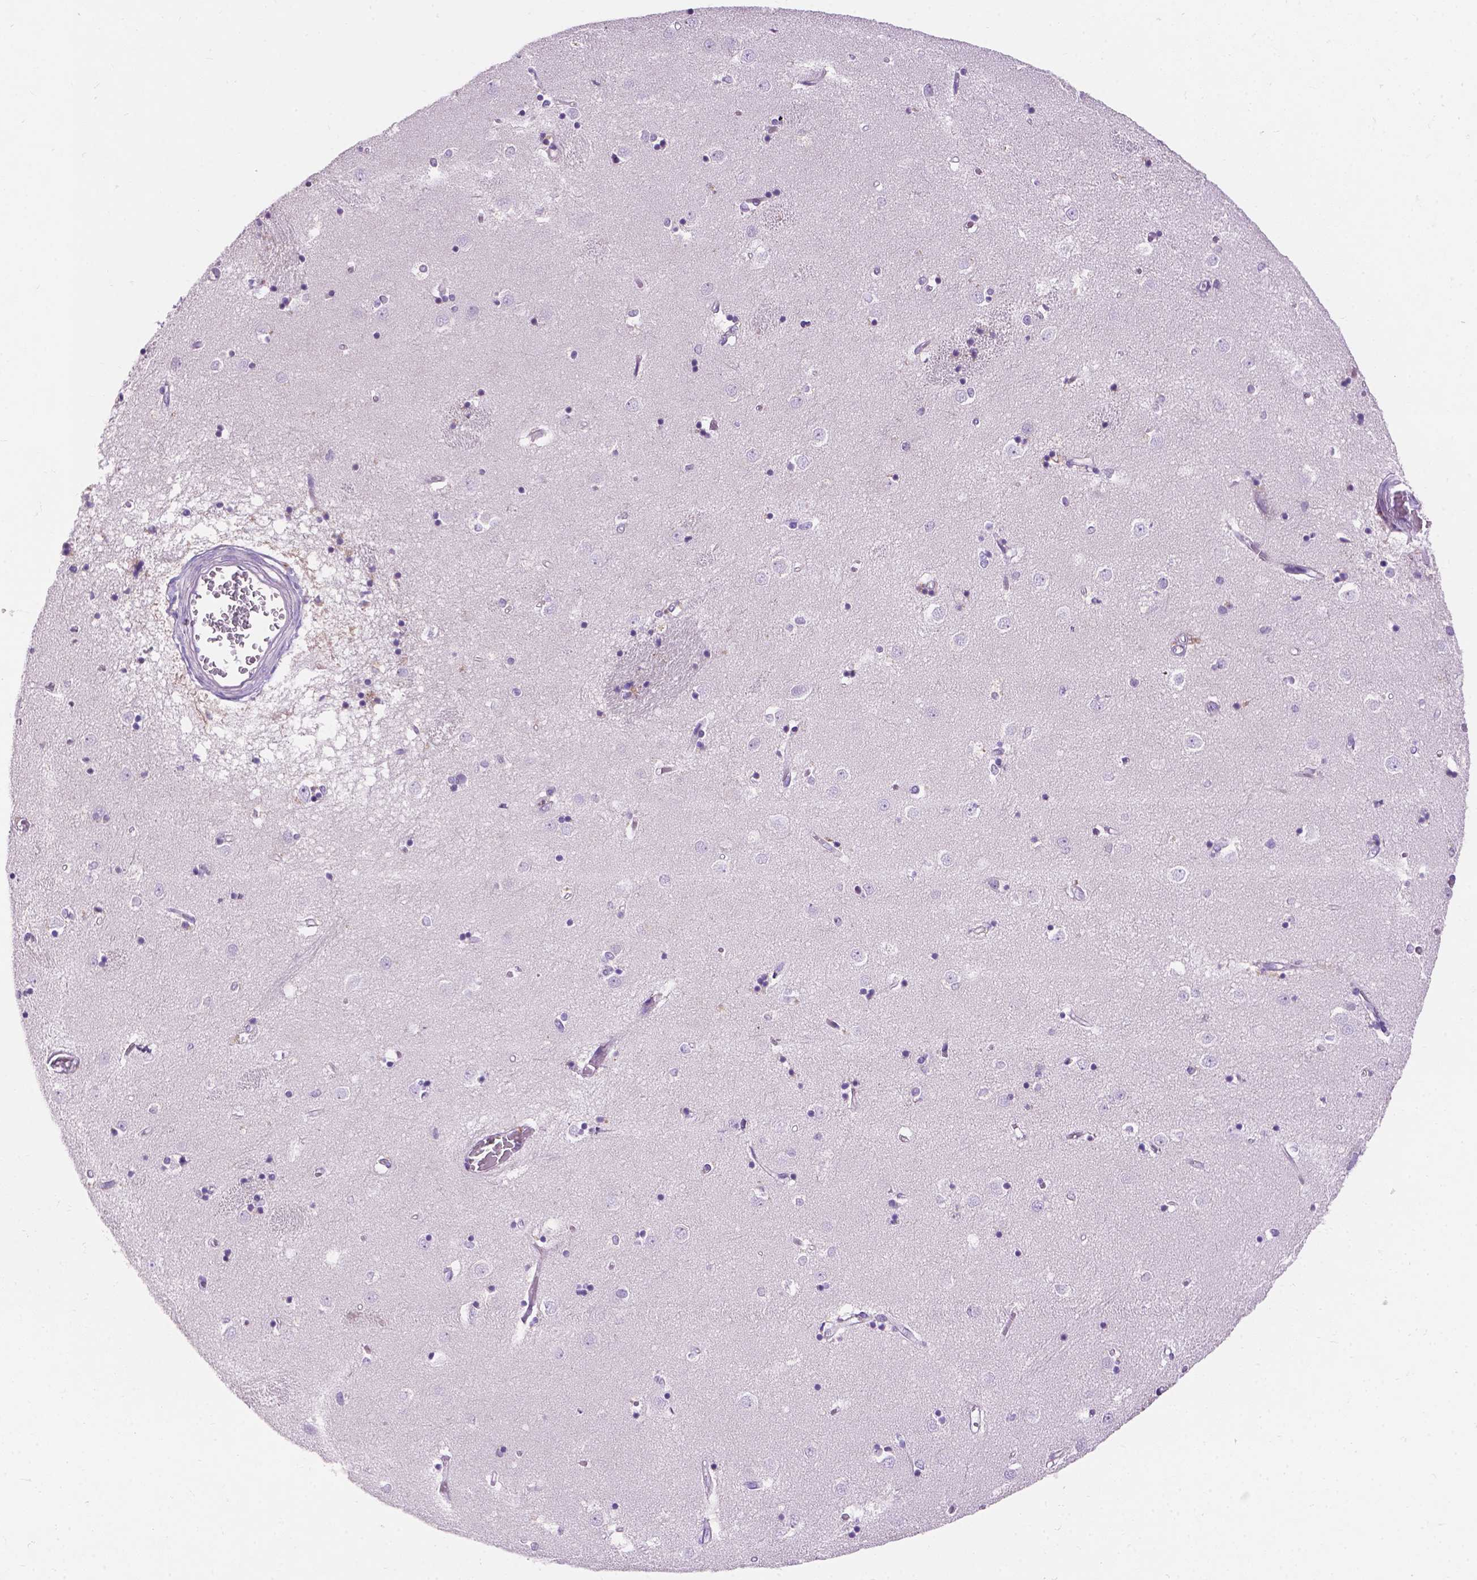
{"staining": {"intensity": "negative", "quantity": "none", "location": "none"}, "tissue": "caudate", "cell_type": "Glial cells", "image_type": "normal", "snomed": [{"axis": "morphology", "description": "Normal tissue, NOS"}, {"axis": "topography", "description": "Lateral ventricle wall"}], "caption": "This micrograph is of benign caudate stained with immunohistochemistry (IHC) to label a protein in brown with the nuclei are counter-stained blue. There is no expression in glial cells.", "gene": "NOXO1", "patient": {"sex": "male", "age": 54}}